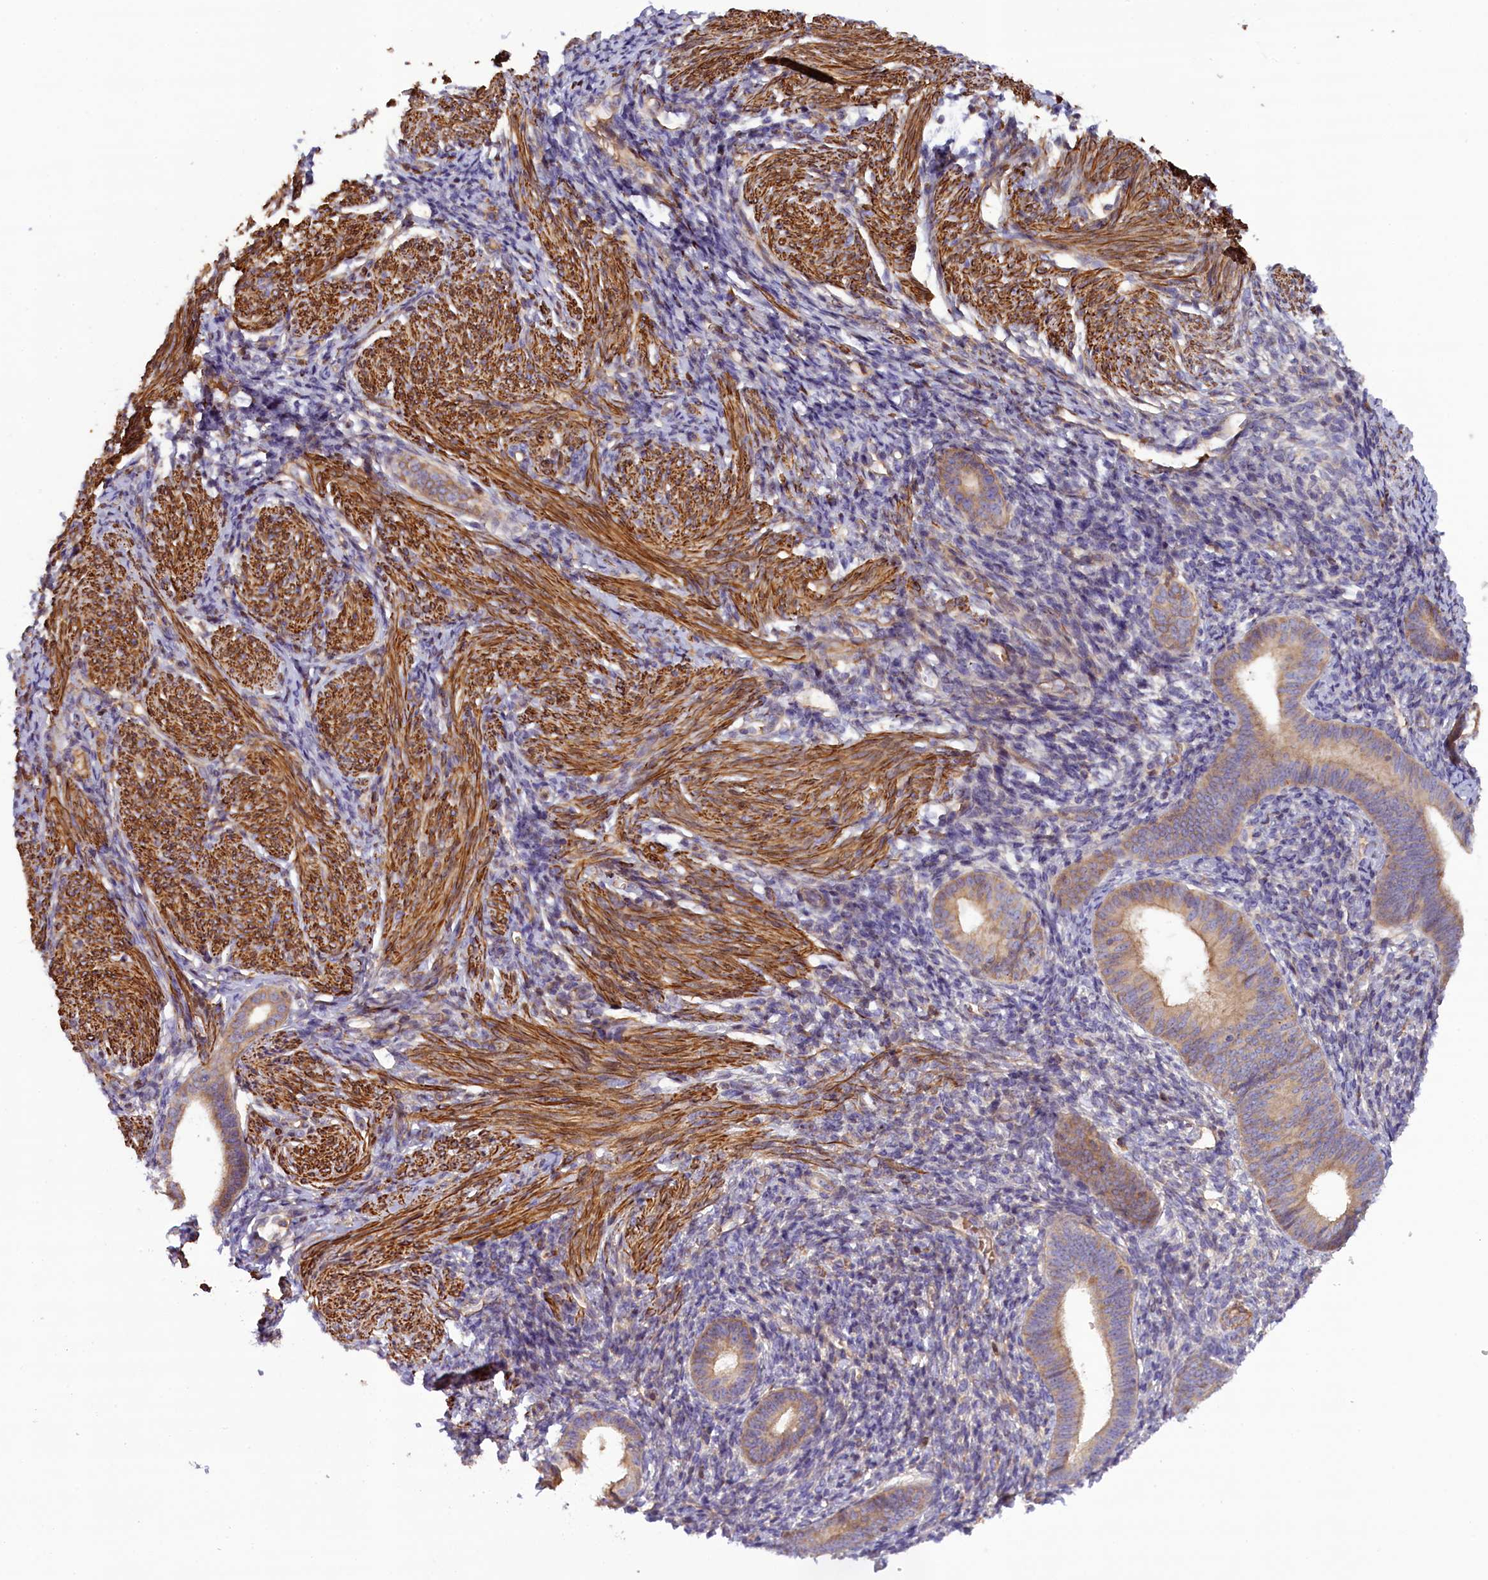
{"staining": {"intensity": "weak", "quantity": "25%-75%", "location": "cytoplasmic/membranous"}, "tissue": "endometrium", "cell_type": "Cells in endometrial stroma", "image_type": "normal", "snomed": [{"axis": "morphology", "description": "Normal tissue, NOS"}, {"axis": "morphology", "description": "Adenocarcinoma, NOS"}, {"axis": "topography", "description": "Endometrium"}], "caption": "The micrograph reveals a brown stain indicating the presence of a protein in the cytoplasmic/membranous of cells in endometrial stroma in endometrium.", "gene": "FUZ", "patient": {"sex": "female", "age": 57}}